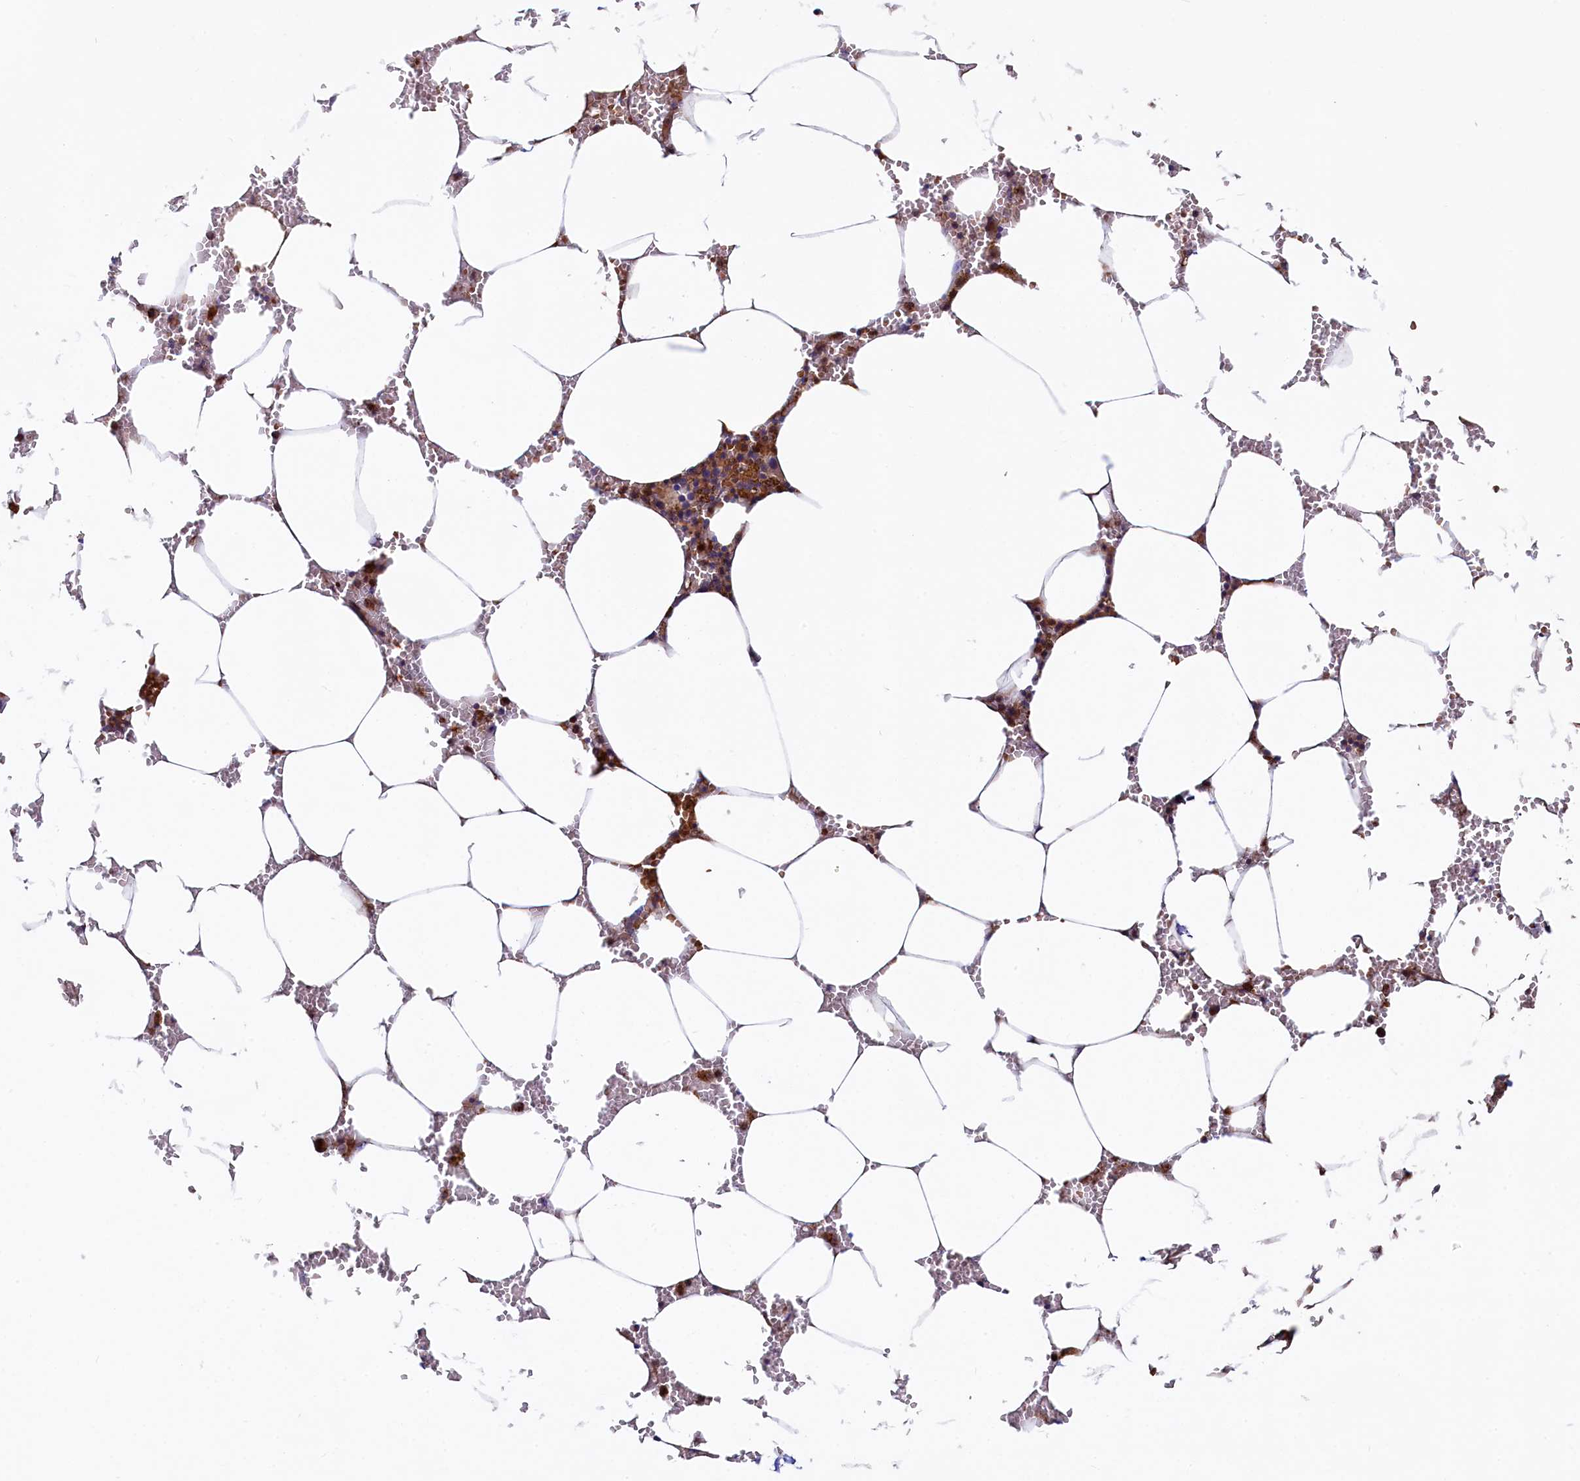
{"staining": {"intensity": "strong", "quantity": "25%-75%", "location": "cytoplasmic/membranous"}, "tissue": "bone marrow", "cell_type": "Hematopoietic cells", "image_type": "normal", "snomed": [{"axis": "morphology", "description": "Normal tissue, NOS"}, {"axis": "topography", "description": "Bone marrow"}], "caption": "A high-resolution micrograph shows IHC staining of benign bone marrow, which shows strong cytoplasmic/membranous positivity in about 25%-75% of hematopoietic cells.", "gene": "ASTE1", "patient": {"sex": "male", "age": 70}}